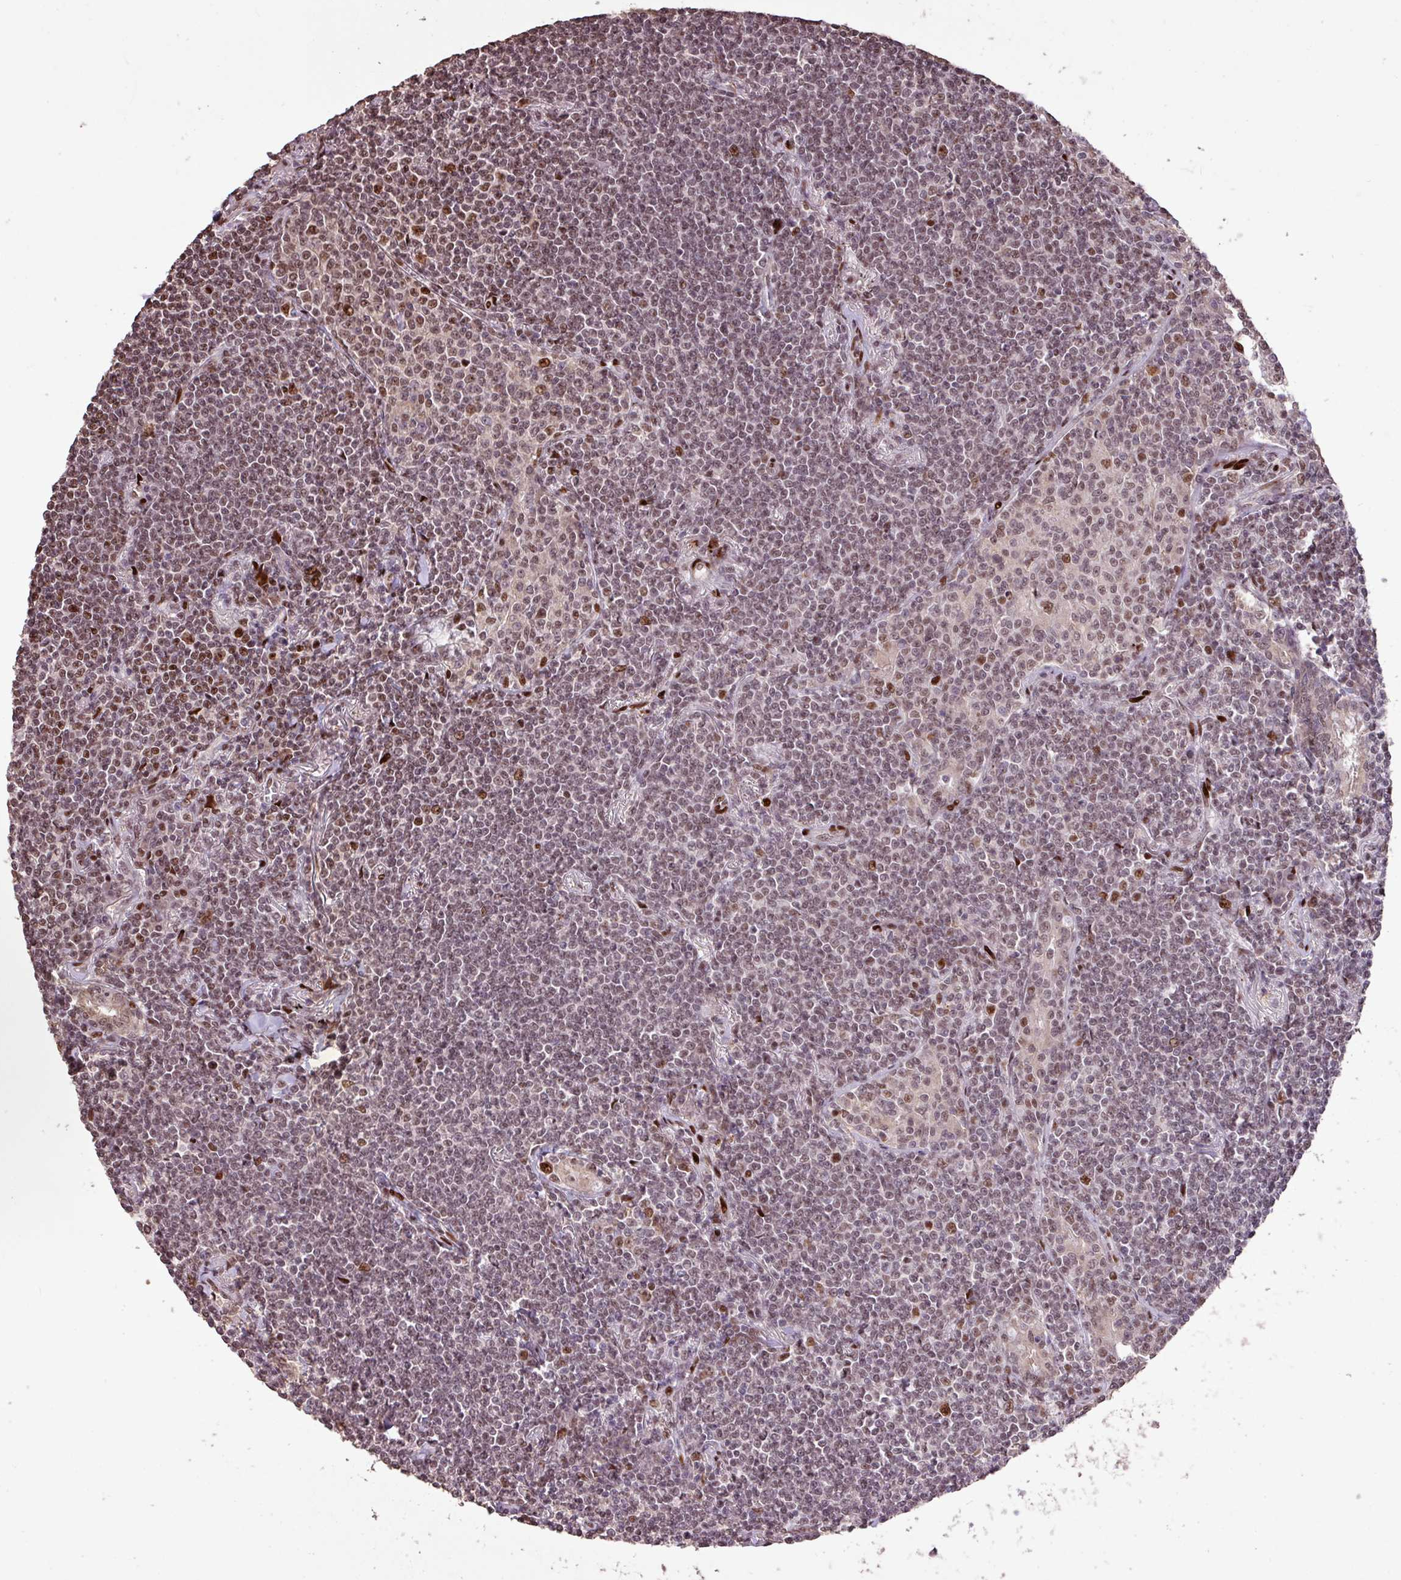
{"staining": {"intensity": "weak", "quantity": "<25%", "location": "nuclear"}, "tissue": "lymphoma", "cell_type": "Tumor cells", "image_type": "cancer", "snomed": [{"axis": "morphology", "description": "Malignant lymphoma, non-Hodgkin's type, Low grade"}, {"axis": "topography", "description": "Lung"}], "caption": "The image displays no significant positivity in tumor cells of low-grade malignant lymphoma, non-Hodgkin's type.", "gene": "ZNF709", "patient": {"sex": "female", "age": 71}}